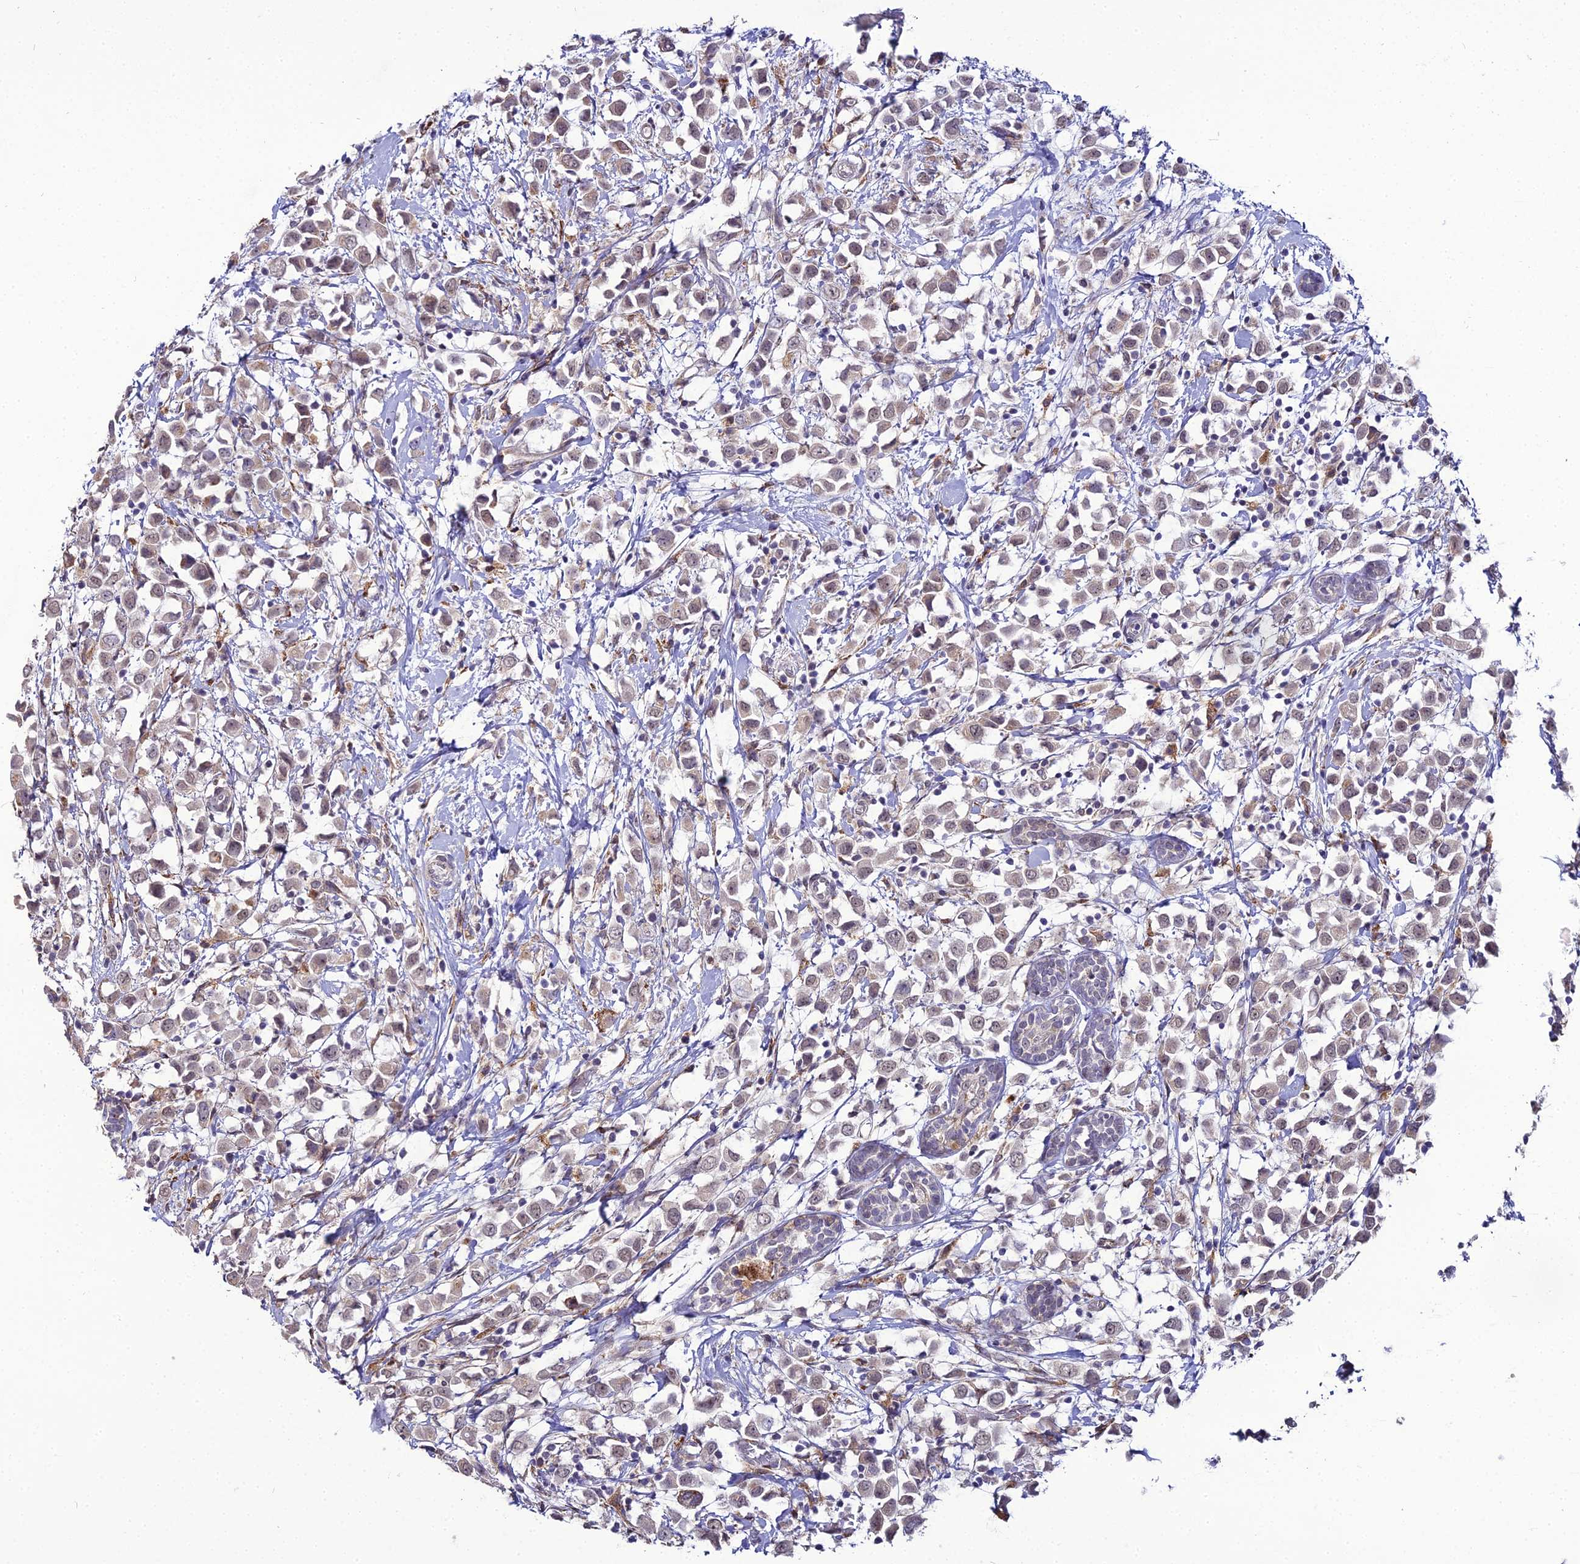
{"staining": {"intensity": "weak", "quantity": ">75%", "location": "cytoplasmic/membranous"}, "tissue": "breast cancer", "cell_type": "Tumor cells", "image_type": "cancer", "snomed": [{"axis": "morphology", "description": "Duct carcinoma"}, {"axis": "topography", "description": "Breast"}], "caption": "Immunohistochemistry (IHC) micrograph of neoplastic tissue: breast cancer stained using immunohistochemistry (IHC) demonstrates low levels of weak protein expression localized specifically in the cytoplasmic/membranous of tumor cells, appearing as a cytoplasmic/membranous brown color.", "gene": "TROAP", "patient": {"sex": "female", "age": 61}}